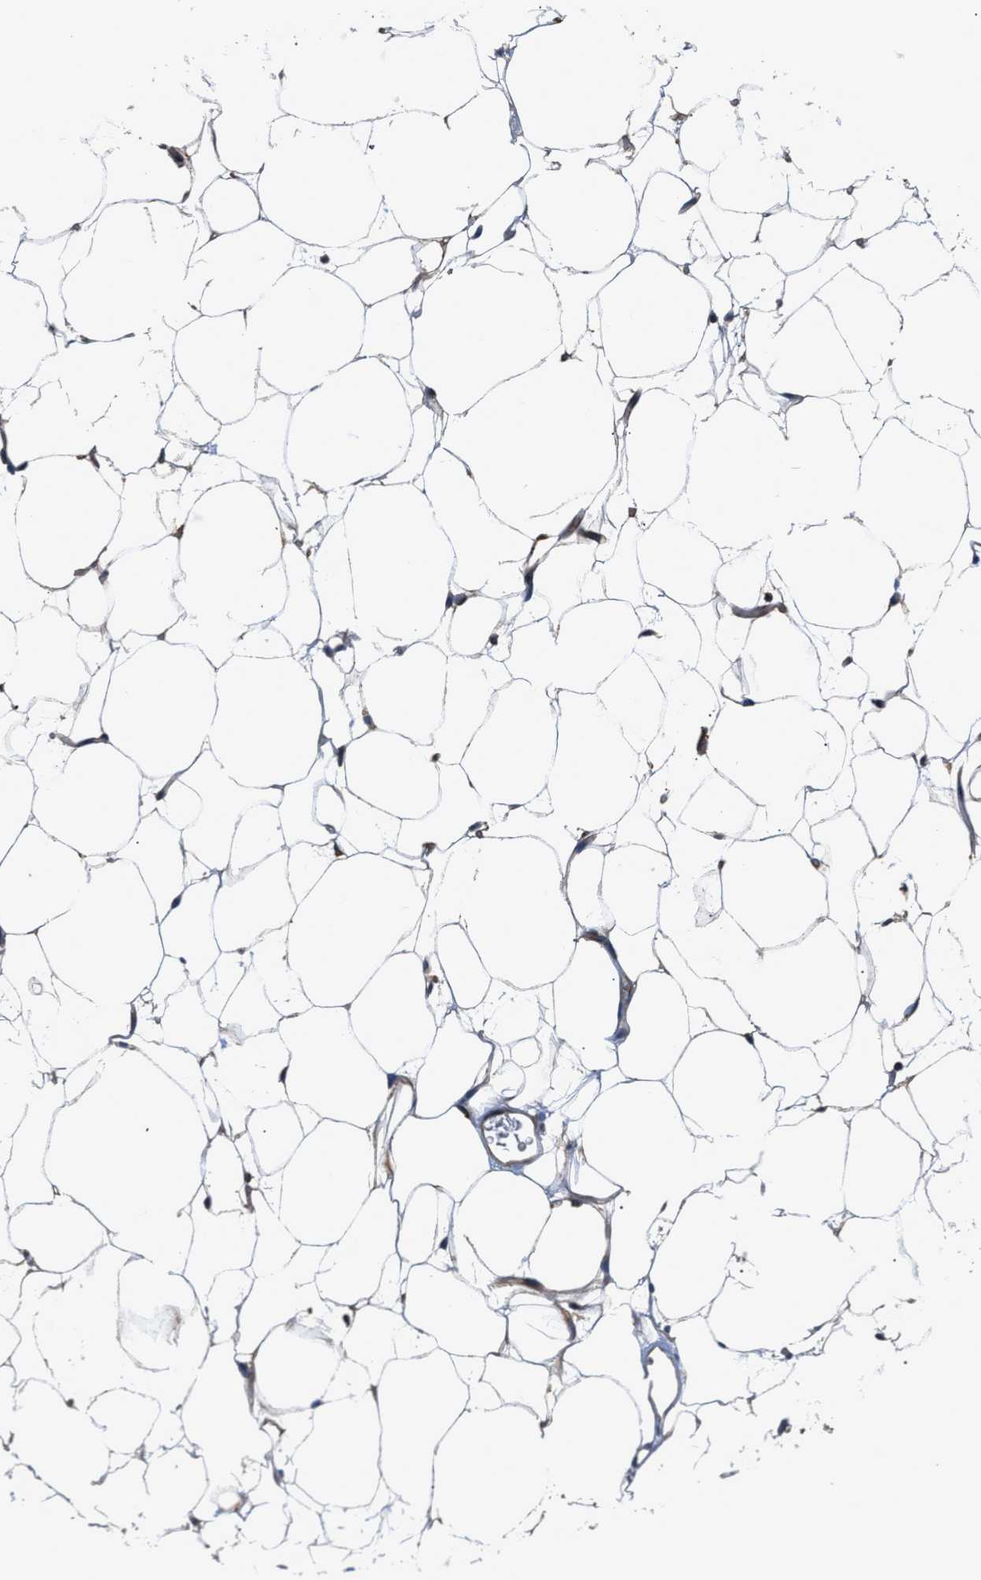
{"staining": {"intensity": "moderate", "quantity": "<25%", "location": "cytoplasmic/membranous"}, "tissue": "adipose tissue", "cell_type": "Adipocytes", "image_type": "normal", "snomed": [{"axis": "morphology", "description": "Normal tissue, NOS"}, {"axis": "topography", "description": "Breast"}, {"axis": "topography", "description": "Soft tissue"}], "caption": "Protein staining of benign adipose tissue exhibits moderate cytoplasmic/membranous positivity in about <25% of adipocytes.", "gene": "SIK2", "patient": {"sex": "female", "age": 75}}